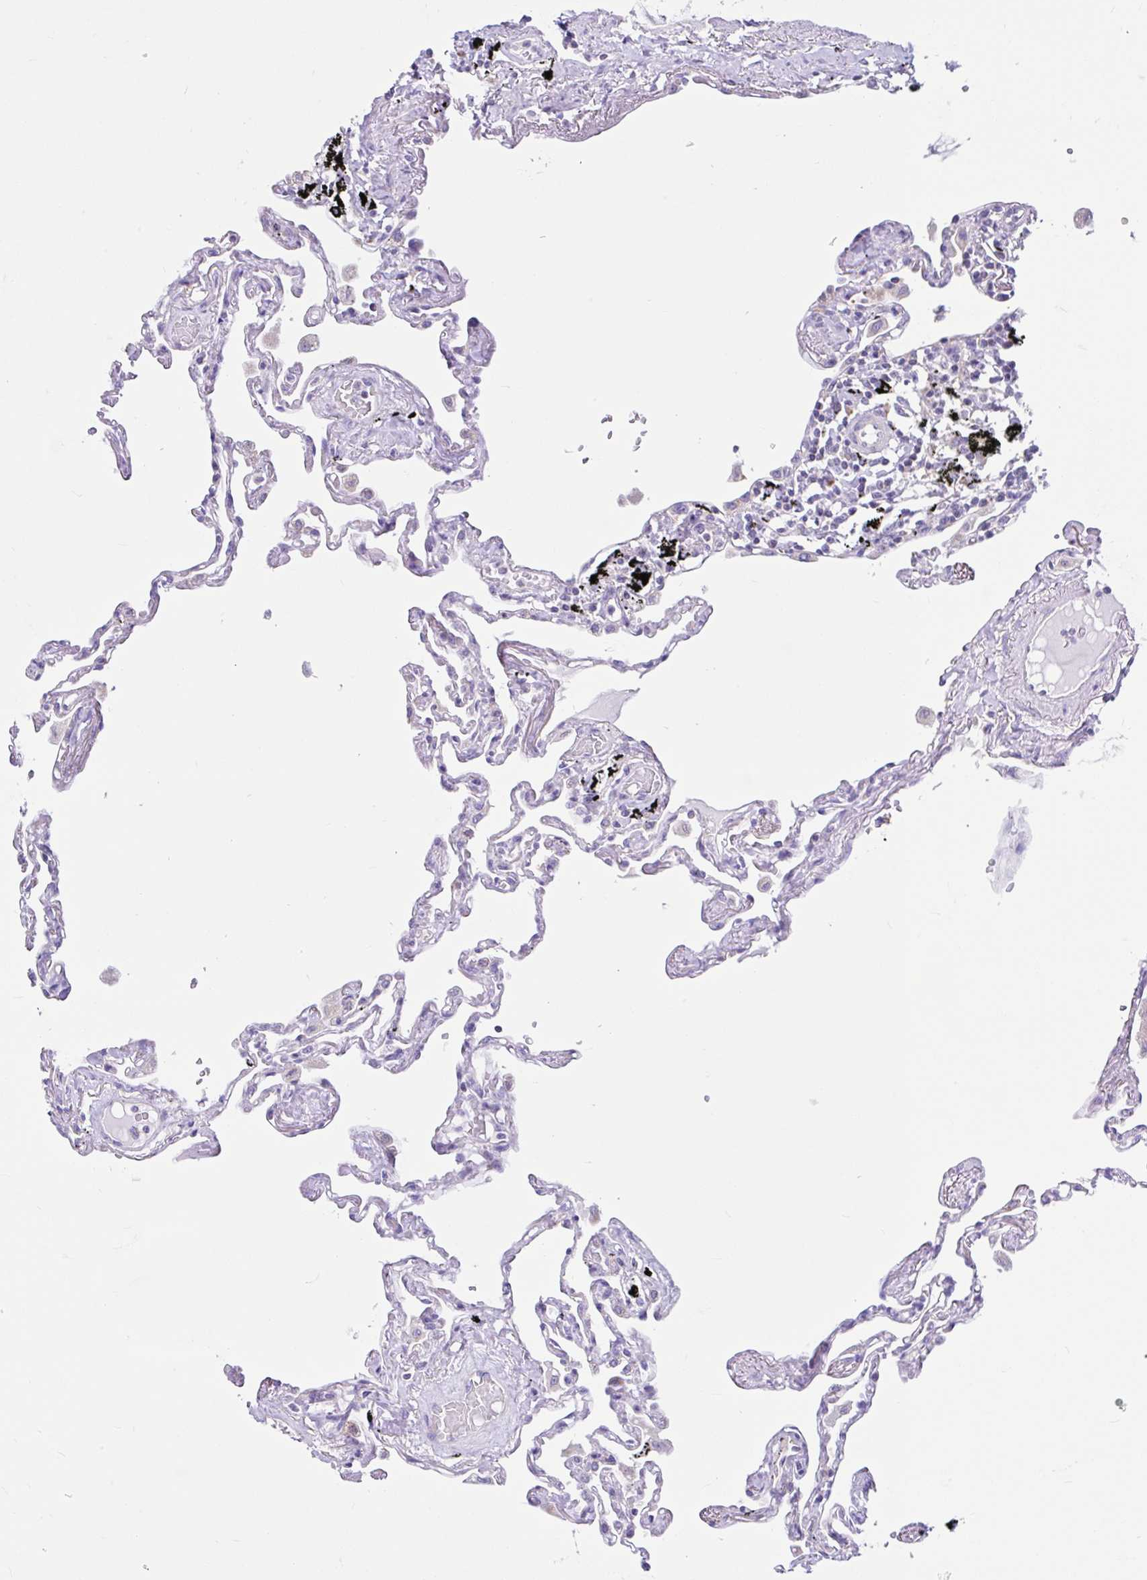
{"staining": {"intensity": "negative", "quantity": "none", "location": "none"}, "tissue": "lung", "cell_type": "Alveolar cells", "image_type": "normal", "snomed": [{"axis": "morphology", "description": "Normal tissue, NOS"}, {"axis": "topography", "description": "Lung"}], "caption": "Alveolar cells show no significant protein positivity in unremarkable lung. The staining was performed using DAB to visualize the protein expression in brown, while the nuclei were stained in blue with hematoxylin (Magnification: 20x).", "gene": "NDUFS2", "patient": {"sex": "female", "age": 67}}